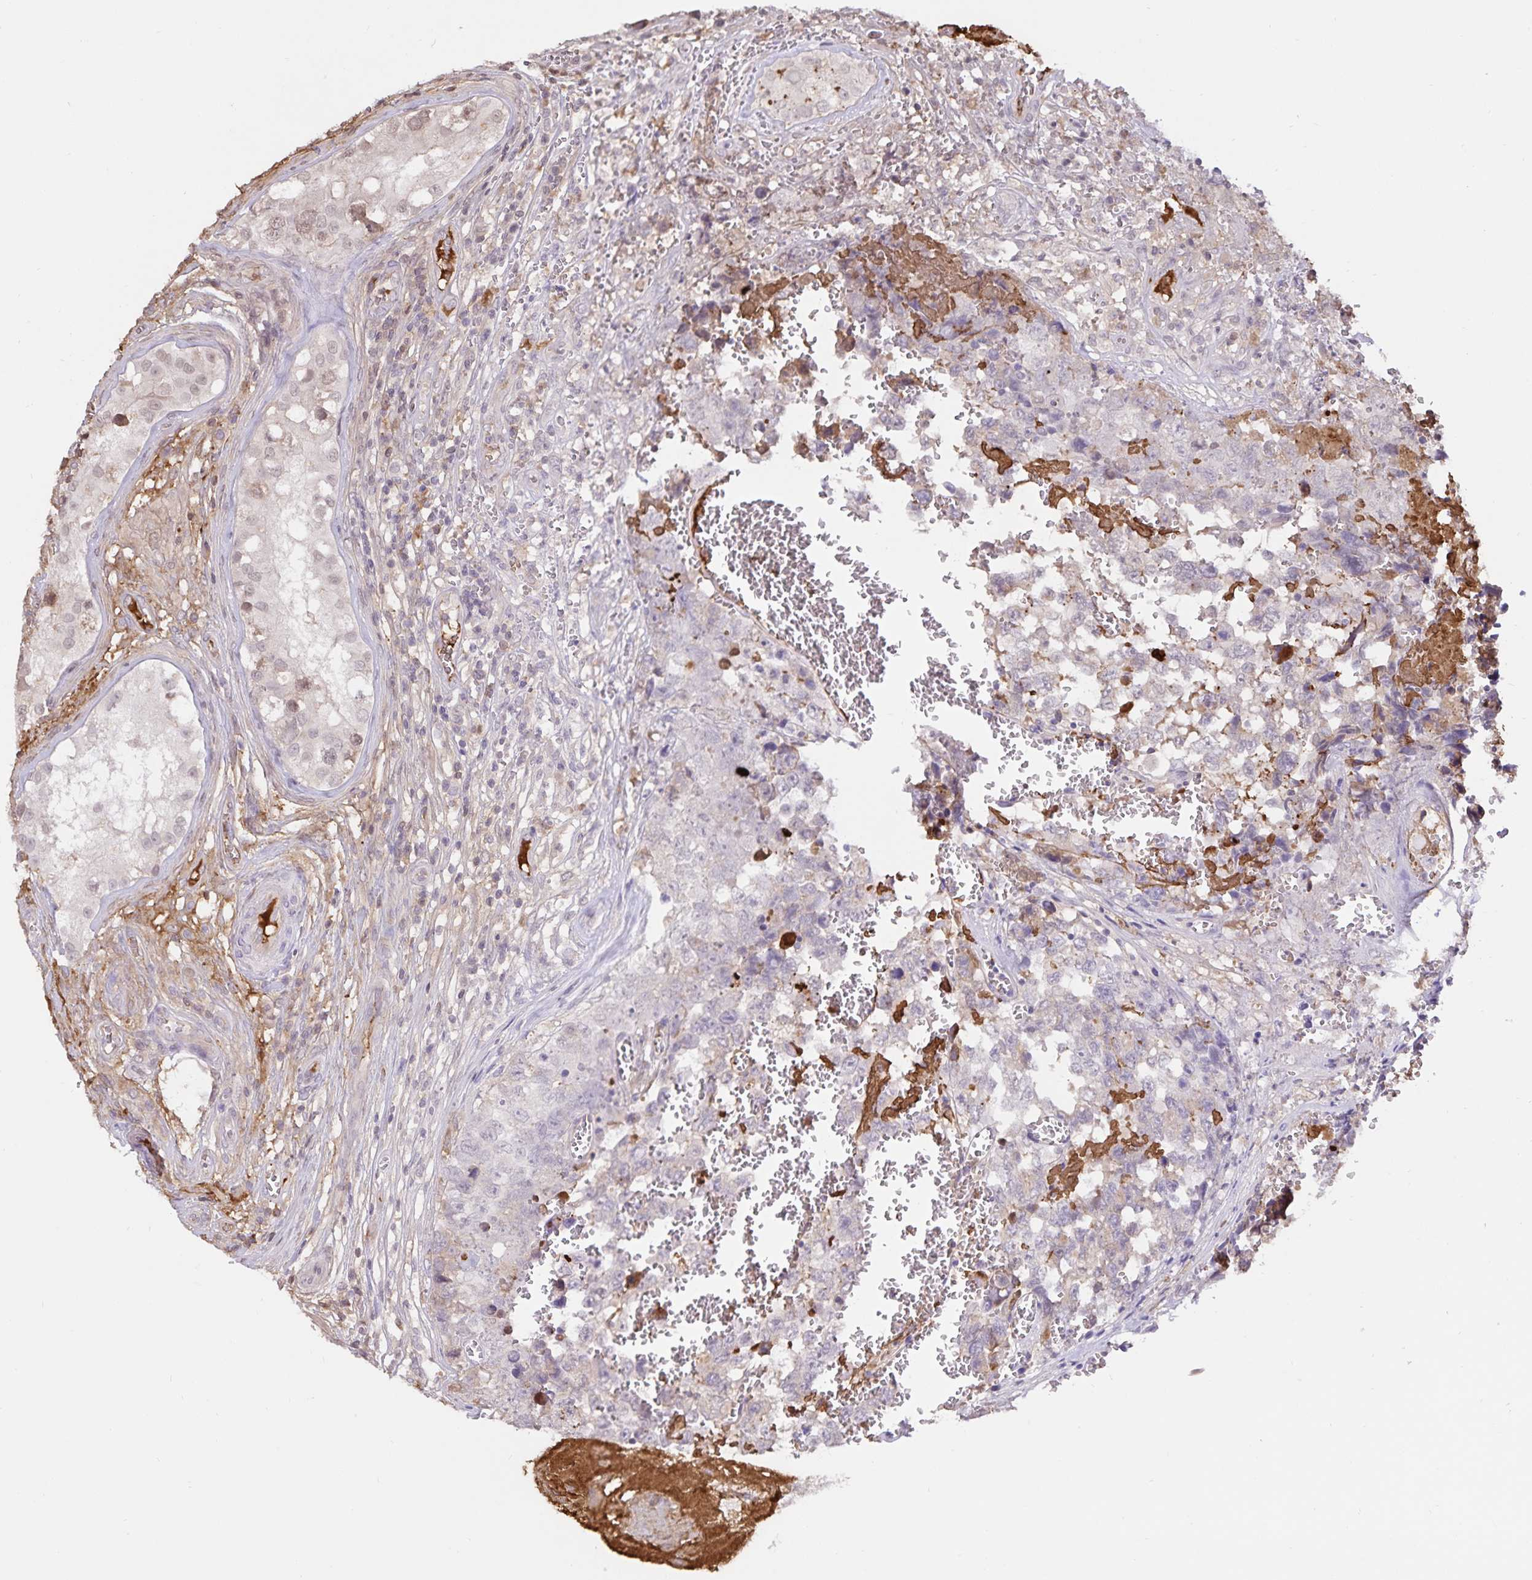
{"staining": {"intensity": "negative", "quantity": "none", "location": "none"}, "tissue": "testis cancer", "cell_type": "Tumor cells", "image_type": "cancer", "snomed": [{"axis": "morphology", "description": "Carcinoma, Embryonal, NOS"}, {"axis": "topography", "description": "Testis"}], "caption": "DAB immunohistochemical staining of testis cancer (embryonal carcinoma) exhibits no significant staining in tumor cells. Brightfield microscopy of IHC stained with DAB (brown) and hematoxylin (blue), captured at high magnification.", "gene": "FGG", "patient": {"sex": "male", "age": 18}}